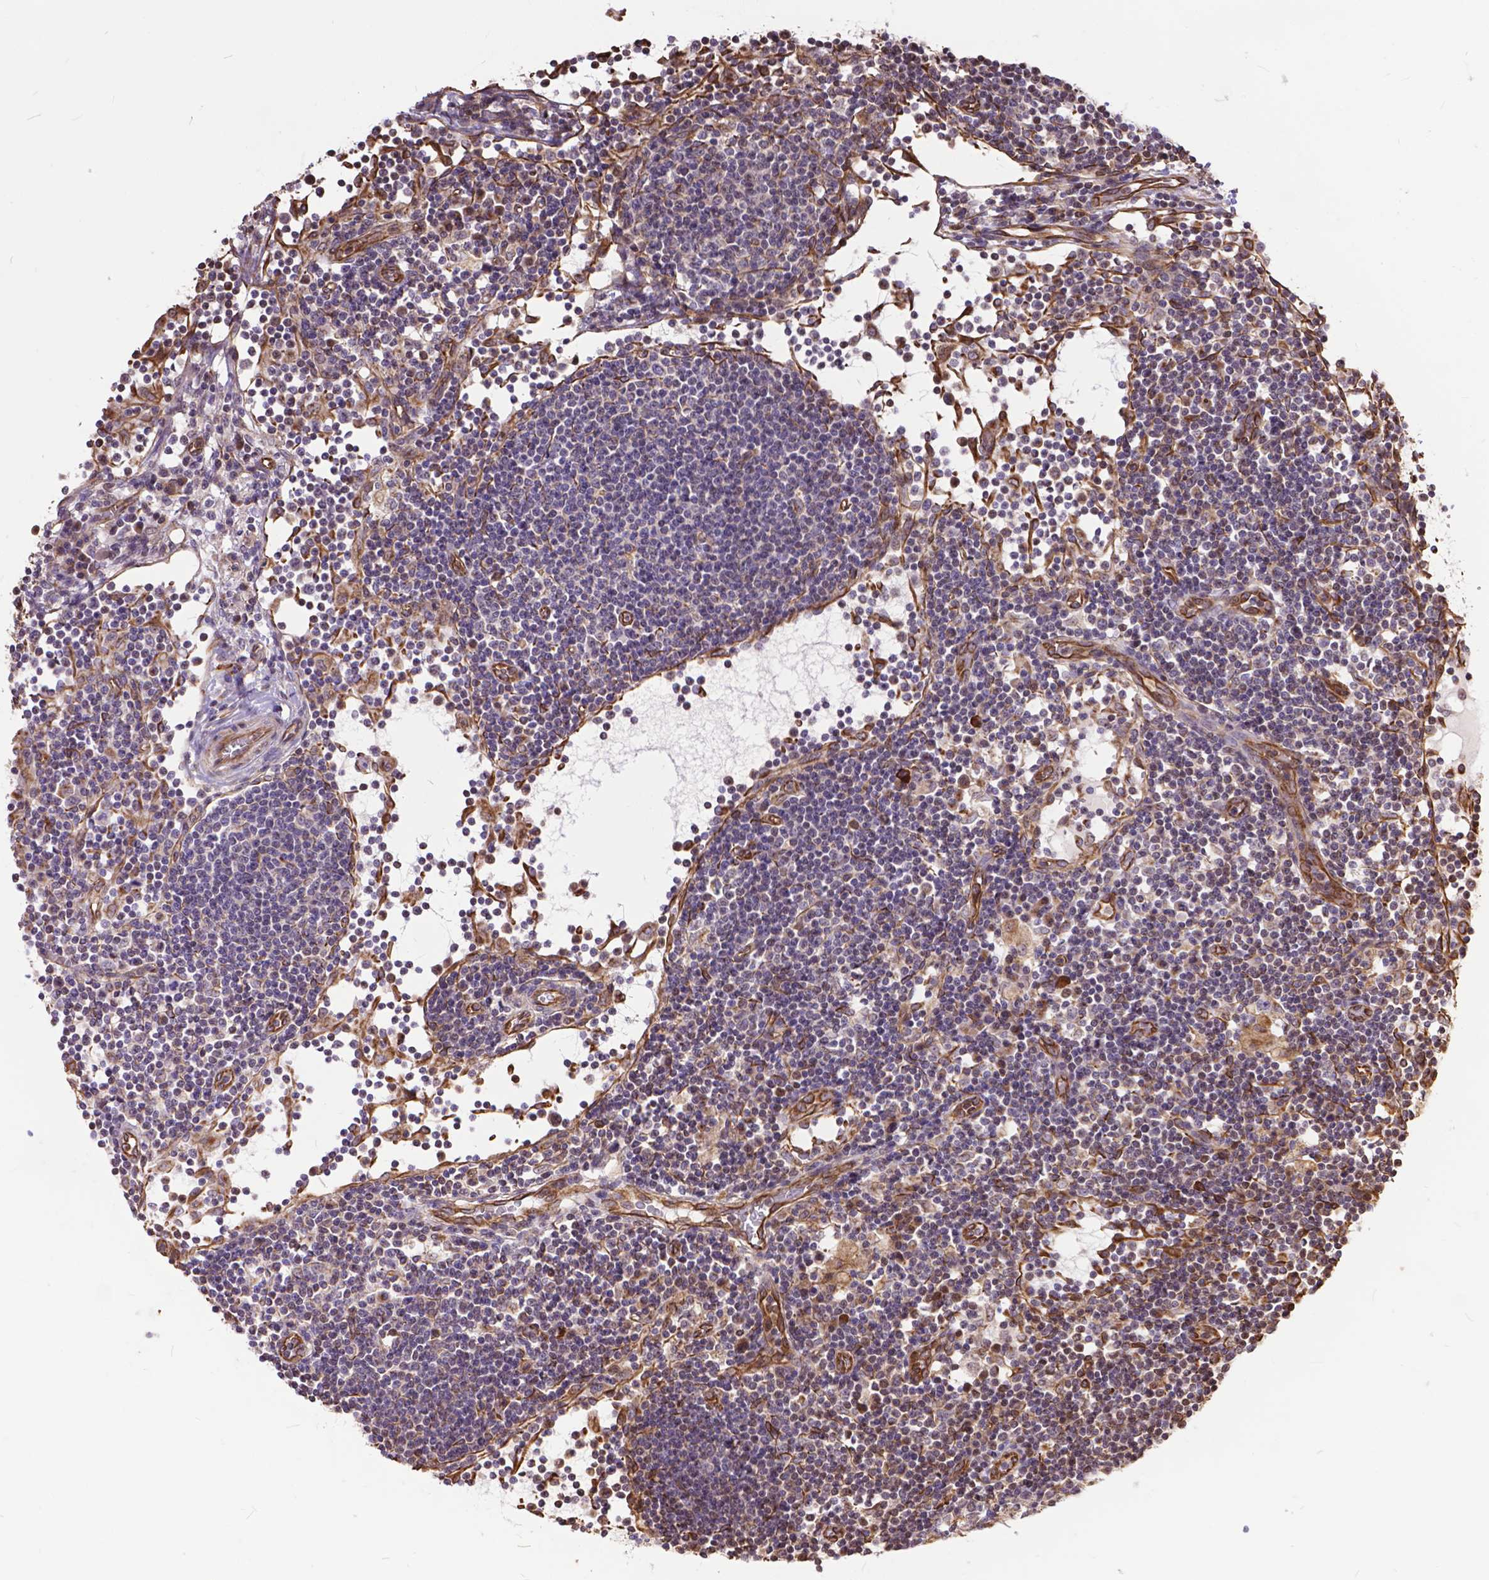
{"staining": {"intensity": "negative", "quantity": "none", "location": "none"}, "tissue": "lymph node", "cell_type": "Germinal center cells", "image_type": "normal", "snomed": [{"axis": "morphology", "description": "Normal tissue, NOS"}, {"axis": "topography", "description": "Lymph node"}], "caption": "An immunohistochemistry (IHC) photomicrograph of normal lymph node is shown. There is no staining in germinal center cells of lymph node.", "gene": "TMEM135", "patient": {"sex": "female", "age": 72}}